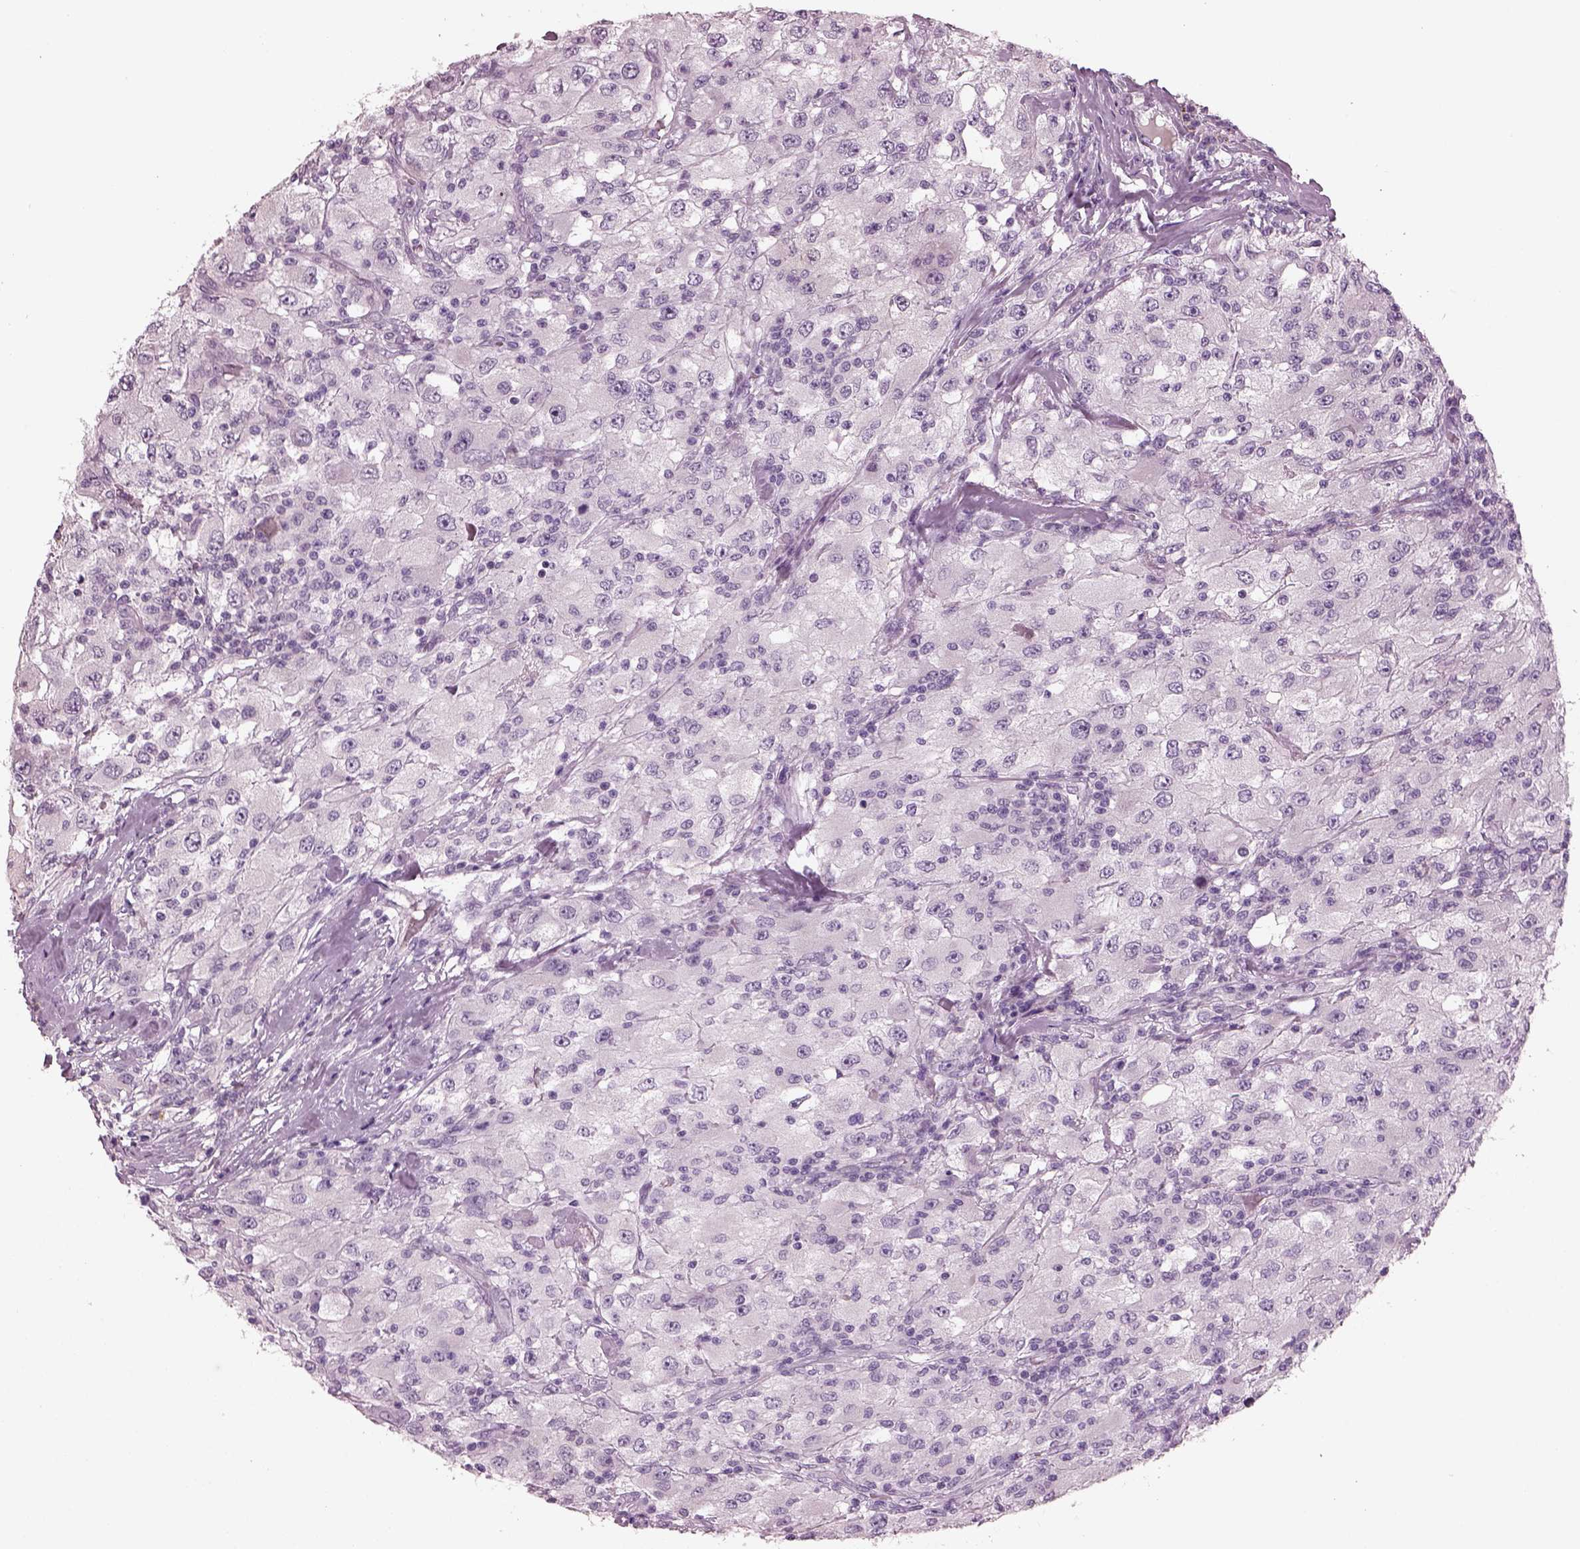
{"staining": {"intensity": "negative", "quantity": "none", "location": "none"}, "tissue": "renal cancer", "cell_type": "Tumor cells", "image_type": "cancer", "snomed": [{"axis": "morphology", "description": "Adenocarcinoma, NOS"}, {"axis": "topography", "description": "Kidney"}], "caption": "A photomicrograph of renal cancer (adenocarcinoma) stained for a protein reveals no brown staining in tumor cells.", "gene": "CYLC1", "patient": {"sex": "female", "age": 67}}